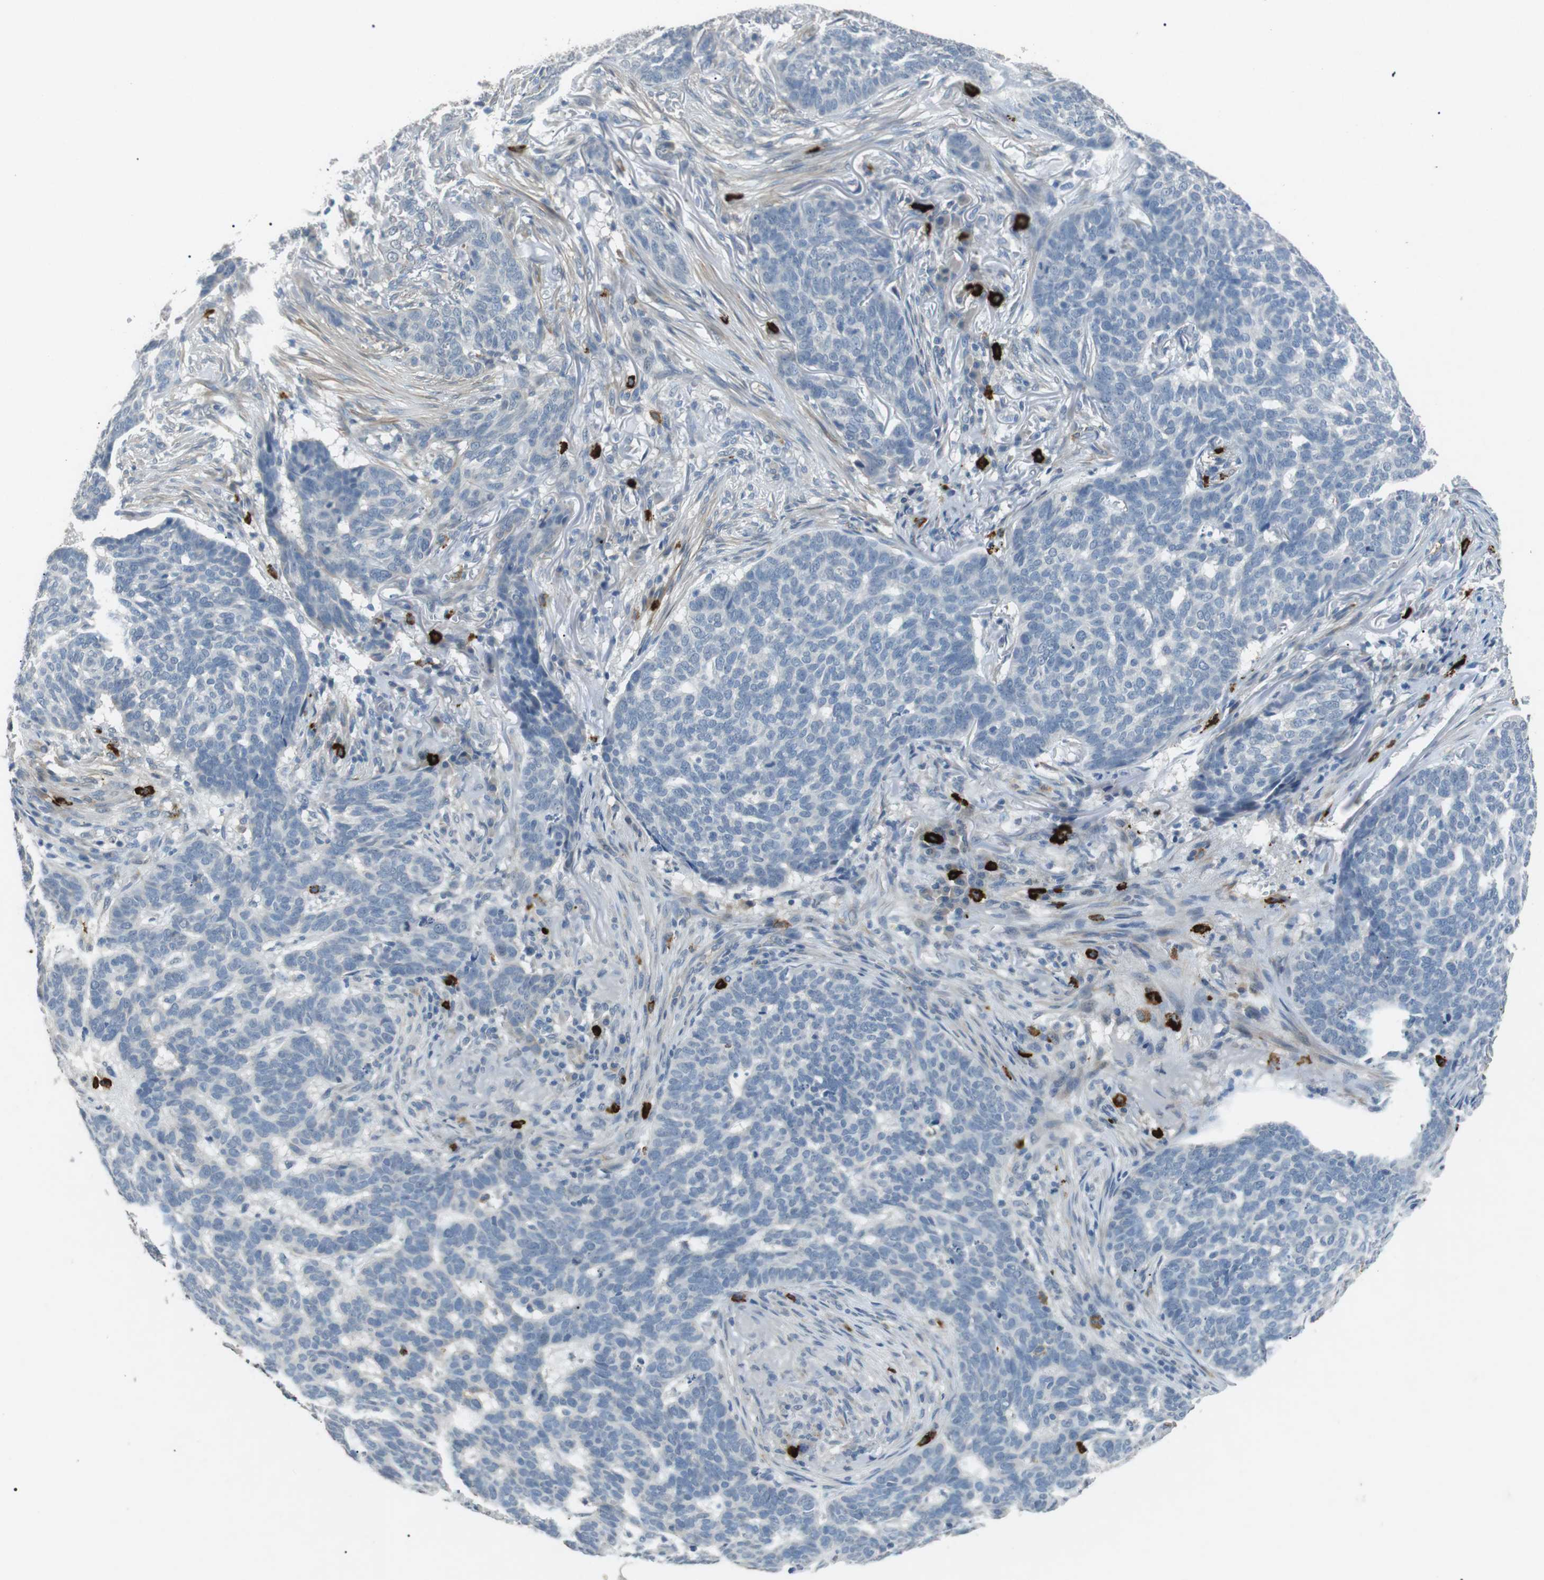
{"staining": {"intensity": "negative", "quantity": "none", "location": "none"}, "tissue": "skin cancer", "cell_type": "Tumor cells", "image_type": "cancer", "snomed": [{"axis": "morphology", "description": "Basal cell carcinoma"}, {"axis": "topography", "description": "Skin"}], "caption": "Tumor cells are negative for protein expression in human skin cancer. The staining is performed using DAB brown chromogen with nuclei counter-stained in using hematoxylin.", "gene": "GZMM", "patient": {"sex": "female", "age": 70}}